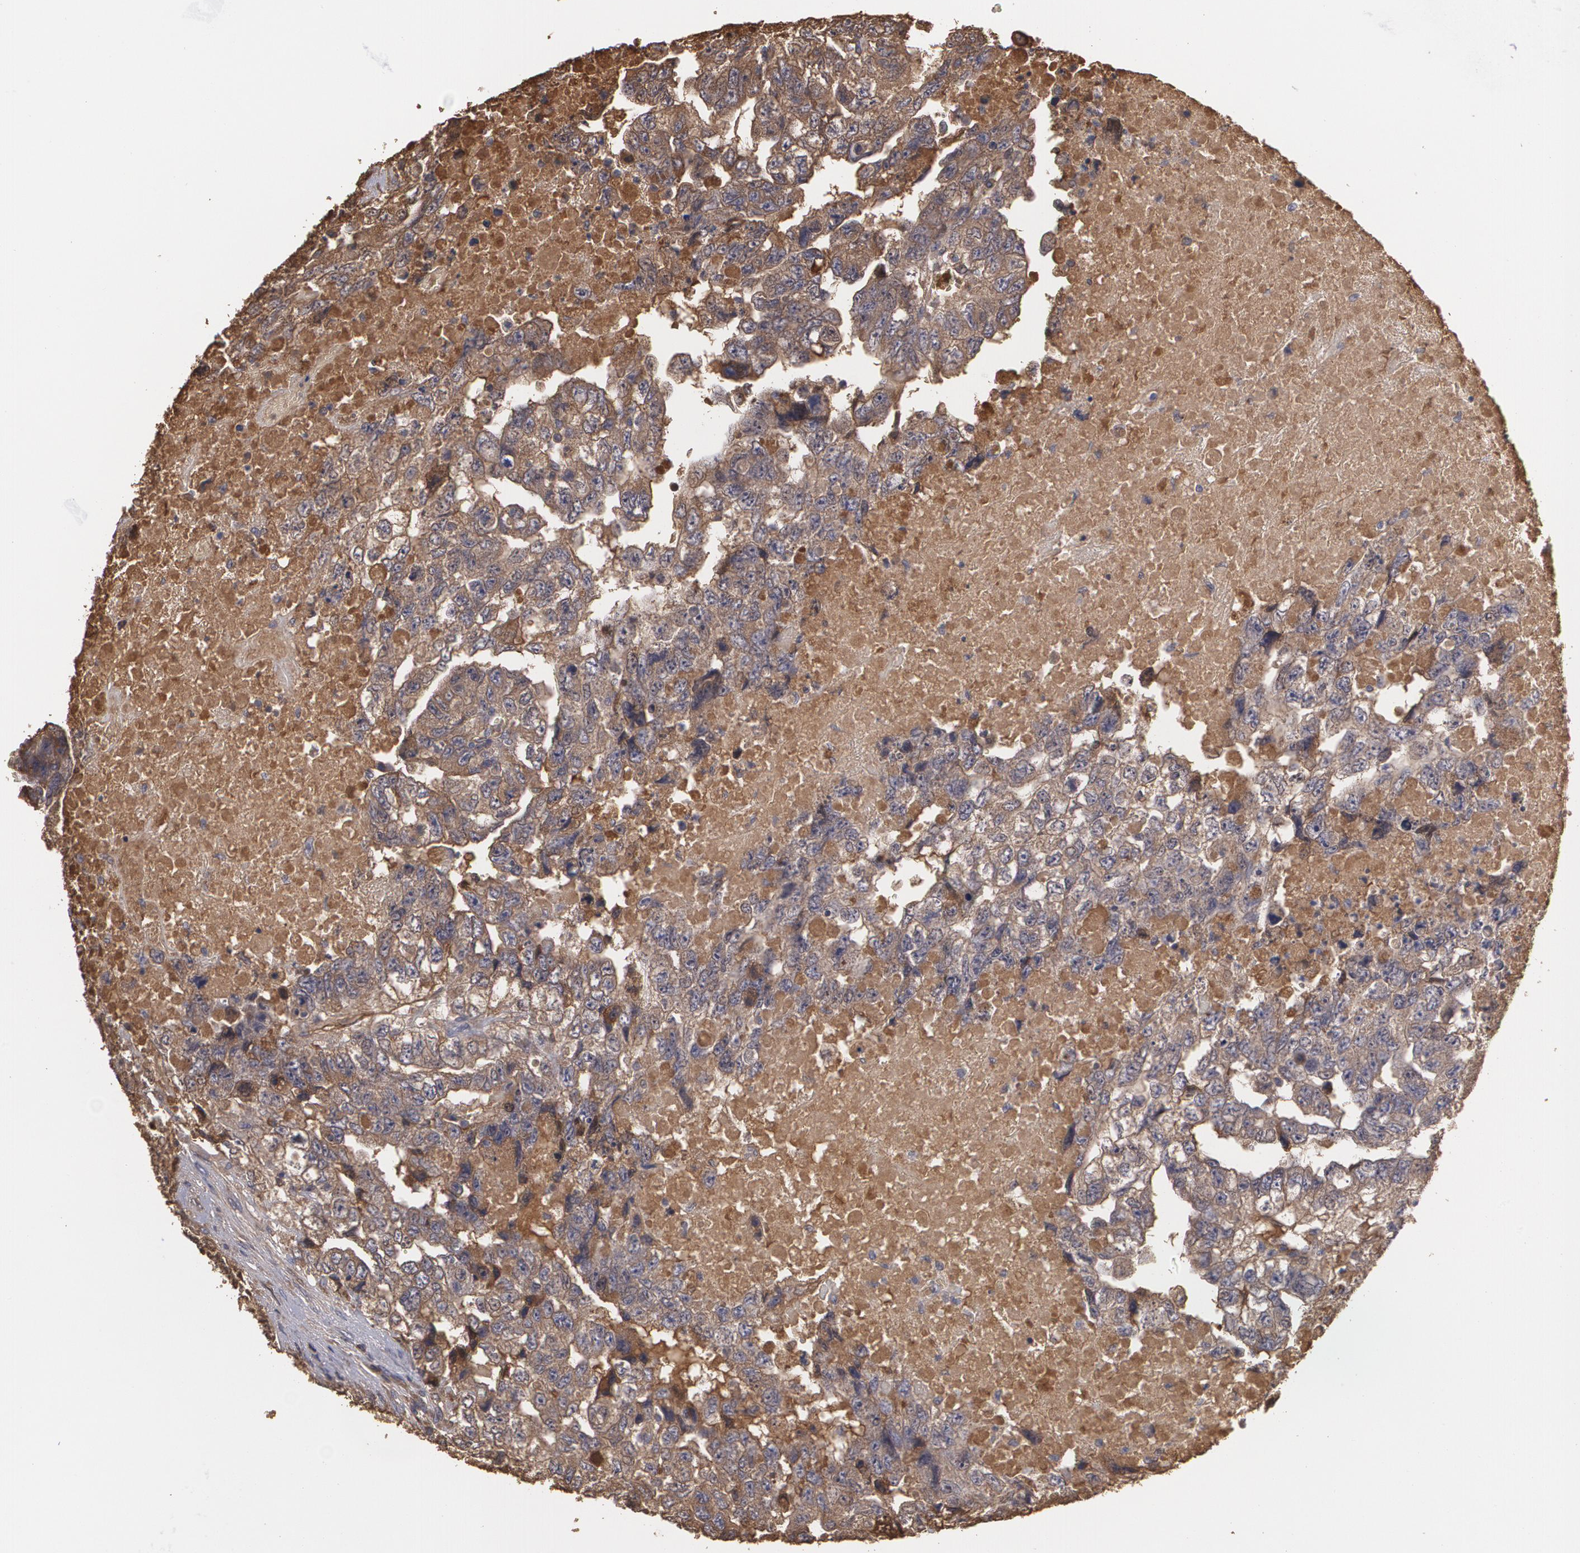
{"staining": {"intensity": "moderate", "quantity": ">75%", "location": "cytoplasmic/membranous"}, "tissue": "testis cancer", "cell_type": "Tumor cells", "image_type": "cancer", "snomed": [{"axis": "morphology", "description": "Carcinoma, Embryonal, NOS"}, {"axis": "topography", "description": "Testis"}], "caption": "IHC image of neoplastic tissue: human embryonal carcinoma (testis) stained using immunohistochemistry (IHC) reveals medium levels of moderate protein expression localized specifically in the cytoplasmic/membranous of tumor cells, appearing as a cytoplasmic/membranous brown color.", "gene": "PON1", "patient": {"sex": "male", "age": 36}}